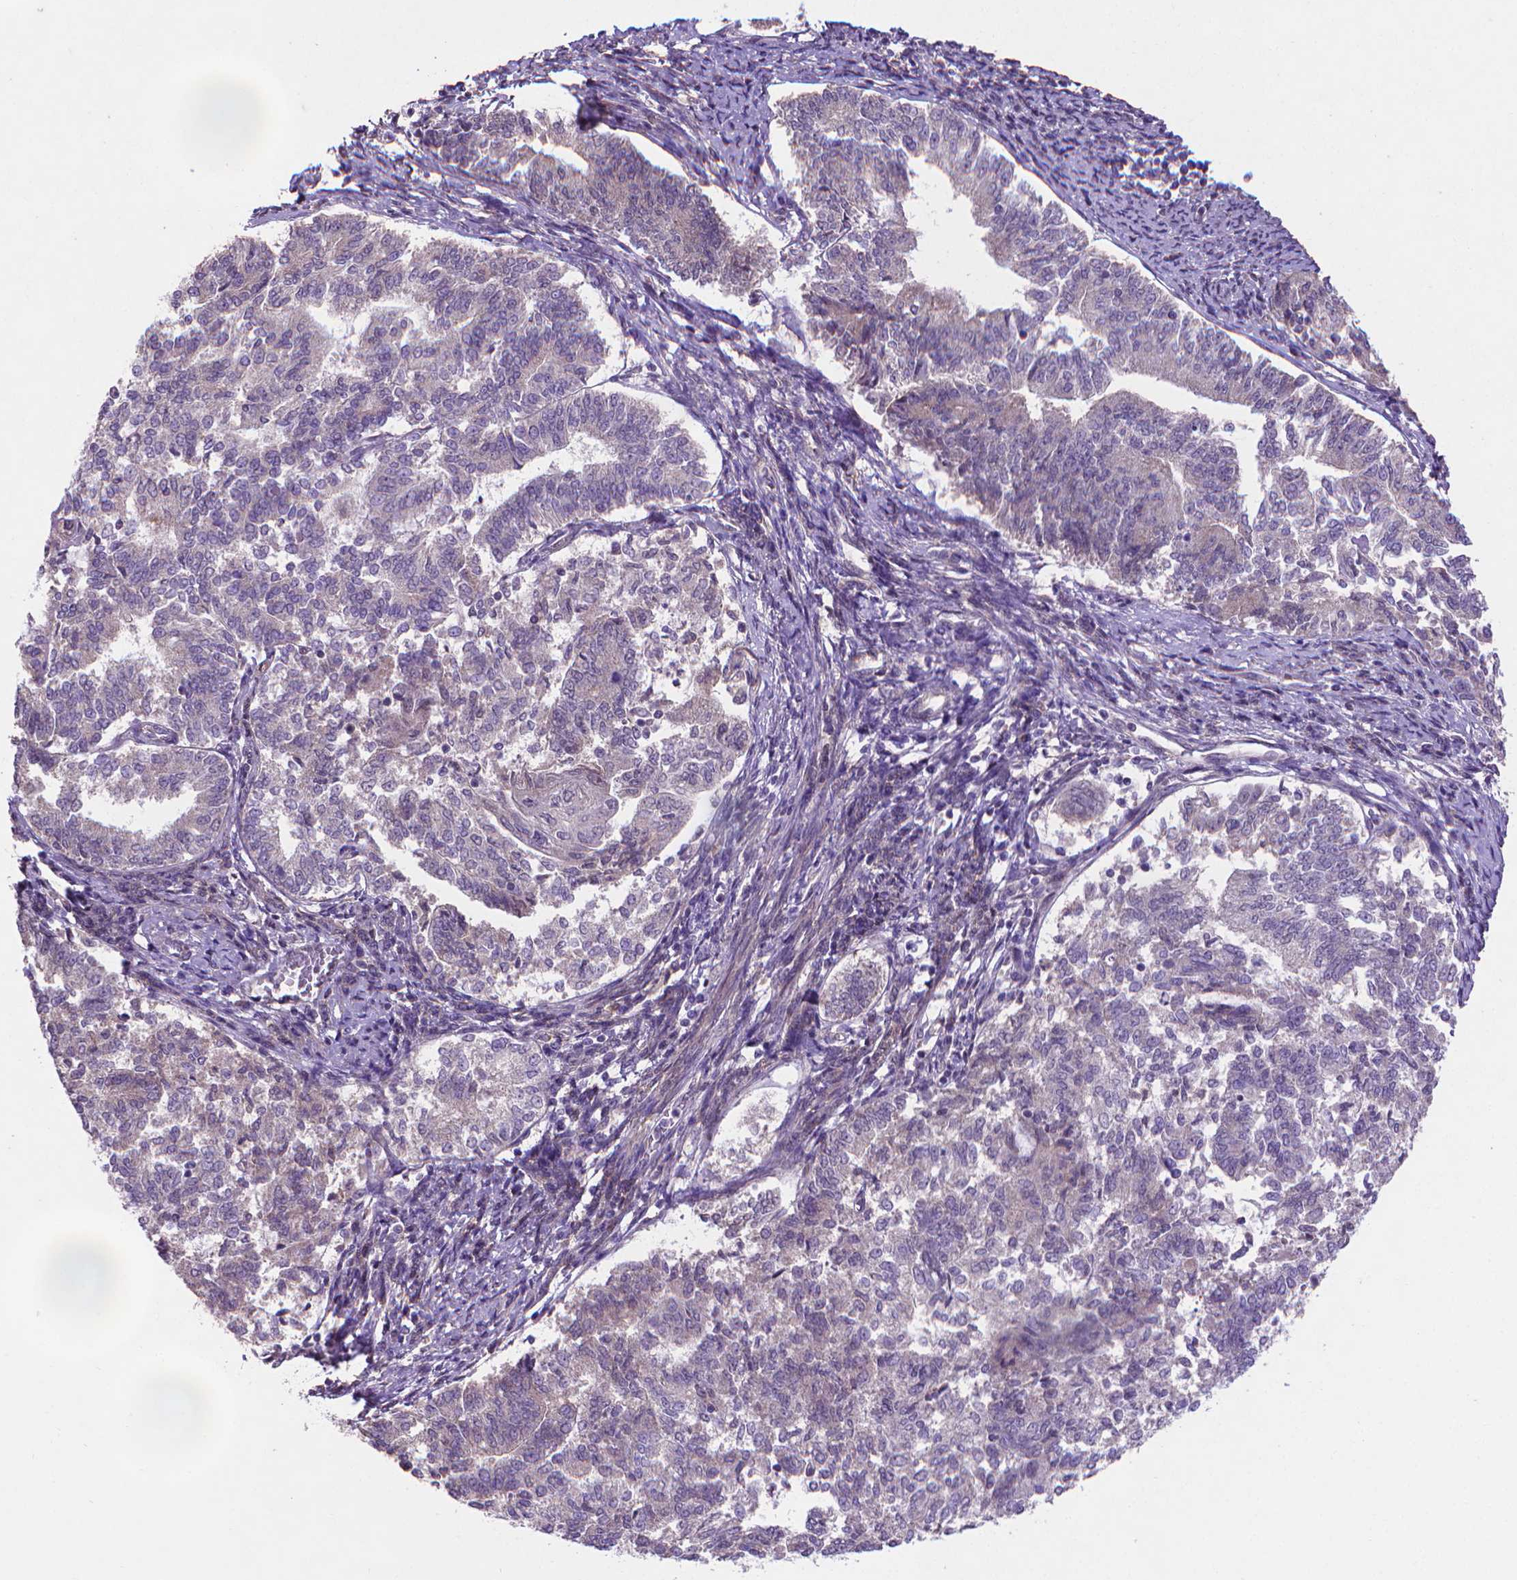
{"staining": {"intensity": "negative", "quantity": "none", "location": "none"}, "tissue": "endometrial cancer", "cell_type": "Tumor cells", "image_type": "cancer", "snomed": [{"axis": "morphology", "description": "Adenocarcinoma, NOS"}, {"axis": "topography", "description": "Endometrium"}], "caption": "Tumor cells are negative for protein expression in human endometrial cancer.", "gene": "GPR63", "patient": {"sex": "female", "age": 65}}